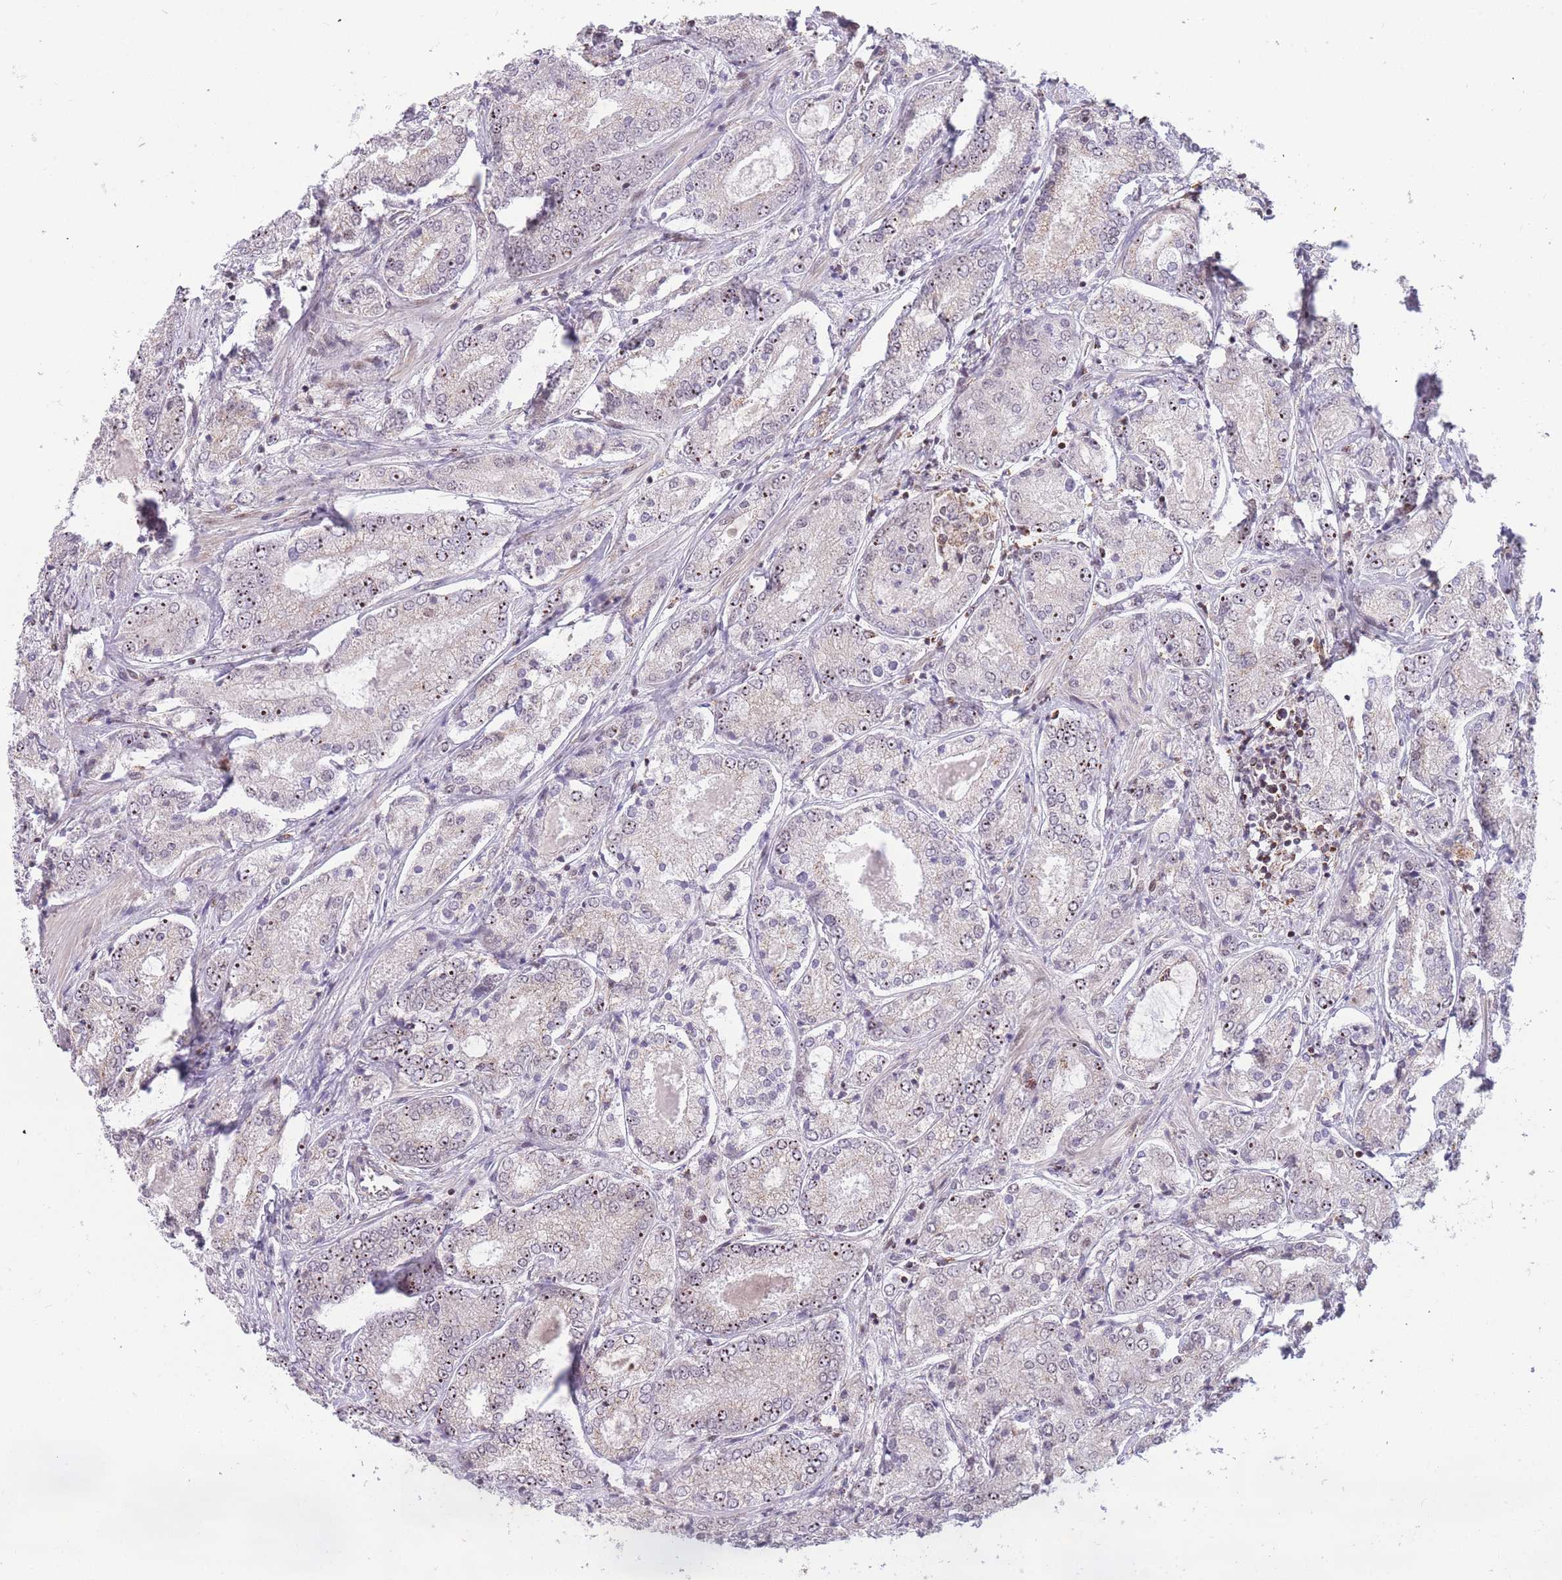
{"staining": {"intensity": "negative", "quantity": "none", "location": "none"}, "tissue": "prostate cancer", "cell_type": "Tumor cells", "image_type": "cancer", "snomed": [{"axis": "morphology", "description": "Adenocarcinoma, High grade"}, {"axis": "topography", "description": "Prostate"}], "caption": "Prostate cancer (high-grade adenocarcinoma) was stained to show a protein in brown. There is no significant positivity in tumor cells. (DAB (3,3'-diaminobenzidine) immunohistochemistry (IHC), high magnification).", "gene": "DPYSL4", "patient": {"sex": "male", "age": 63}}